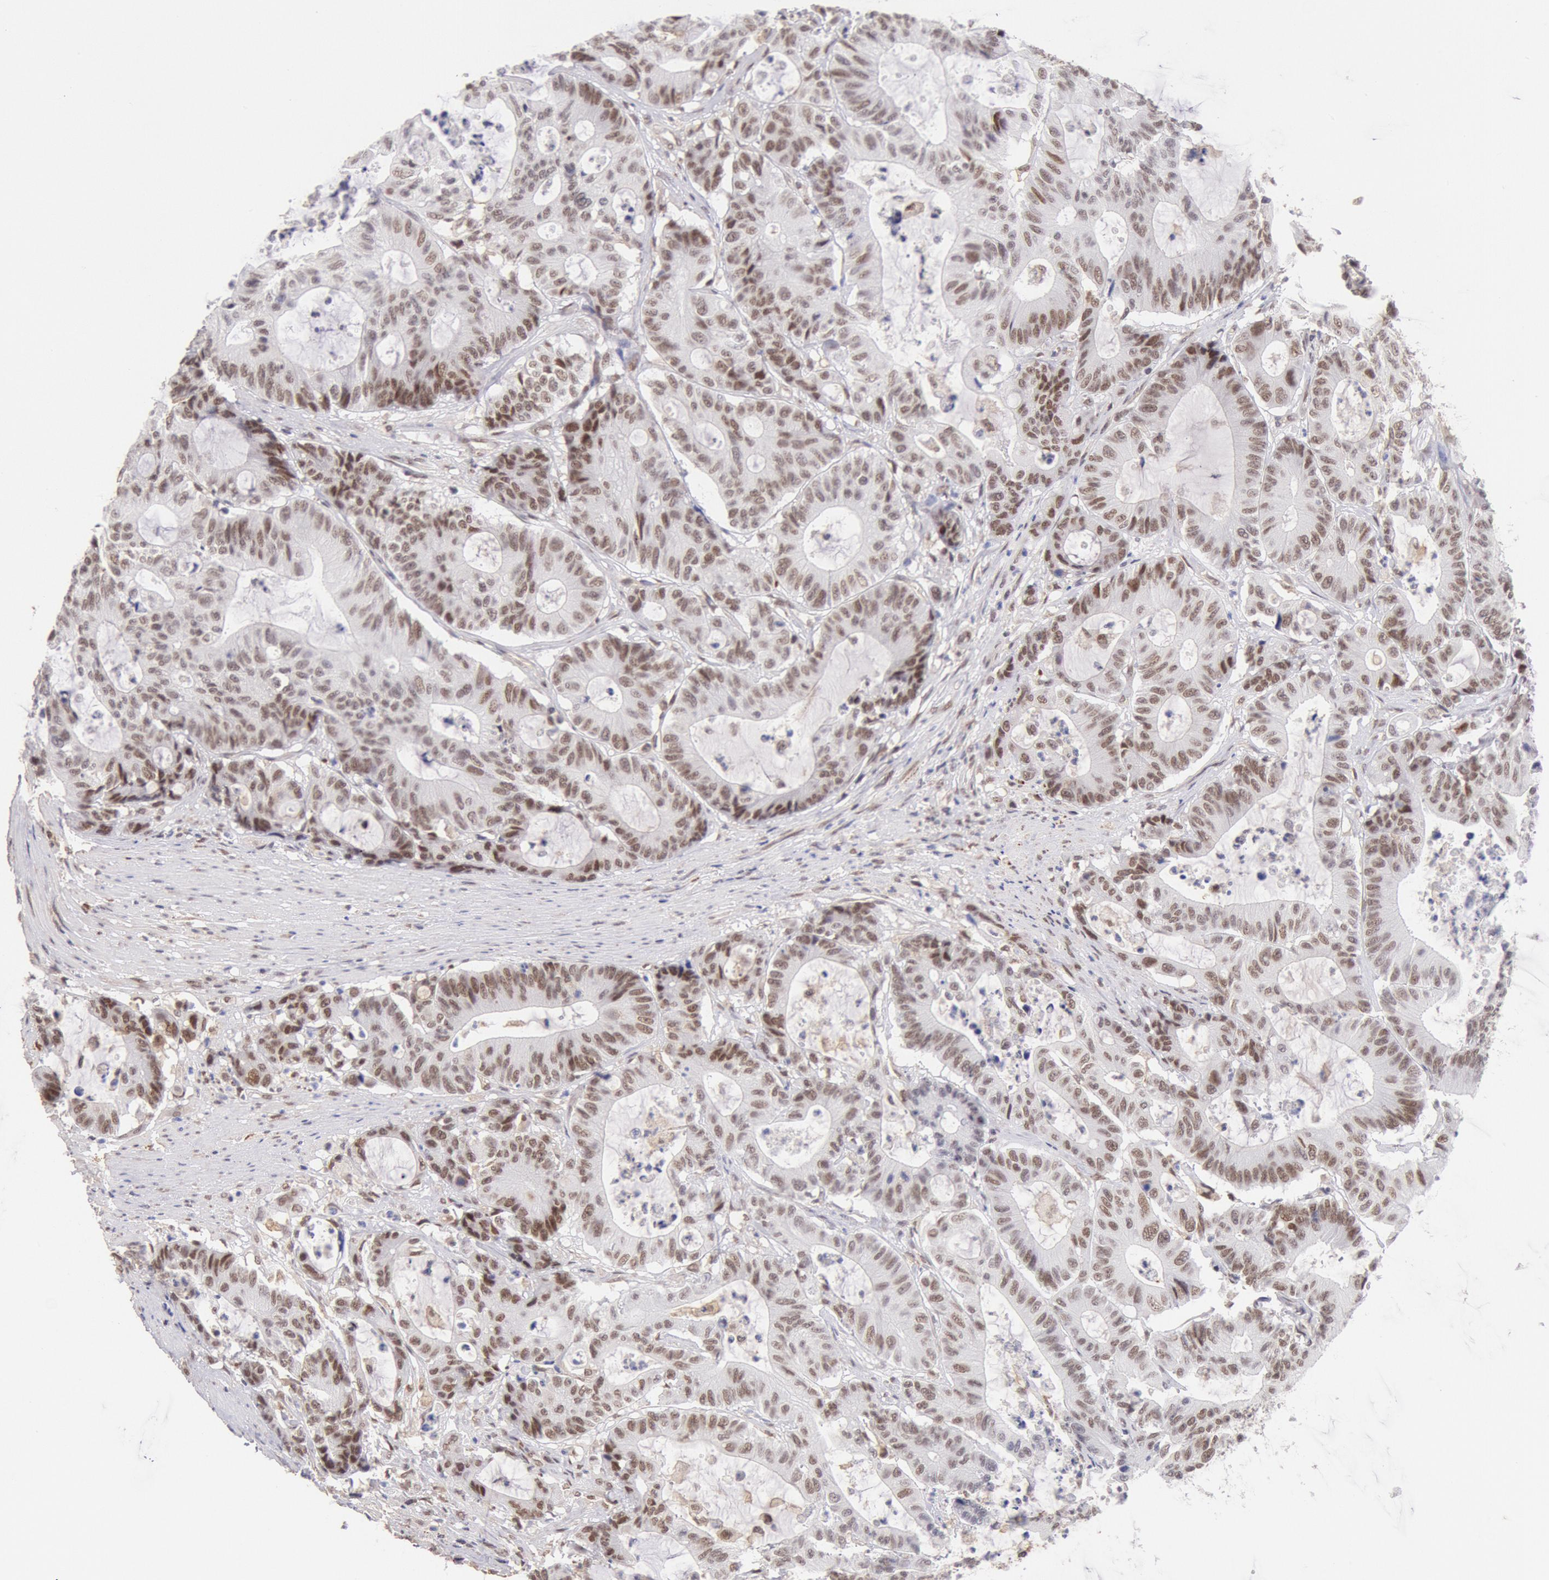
{"staining": {"intensity": "moderate", "quantity": "25%-75%", "location": "nuclear"}, "tissue": "colorectal cancer", "cell_type": "Tumor cells", "image_type": "cancer", "snomed": [{"axis": "morphology", "description": "Adenocarcinoma, NOS"}, {"axis": "topography", "description": "Colon"}], "caption": "Protein staining shows moderate nuclear positivity in approximately 25%-75% of tumor cells in colorectal cancer (adenocarcinoma). (DAB (3,3'-diaminobenzidine) IHC with brightfield microscopy, high magnification).", "gene": "CDKN2B", "patient": {"sex": "female", "age": 84}}